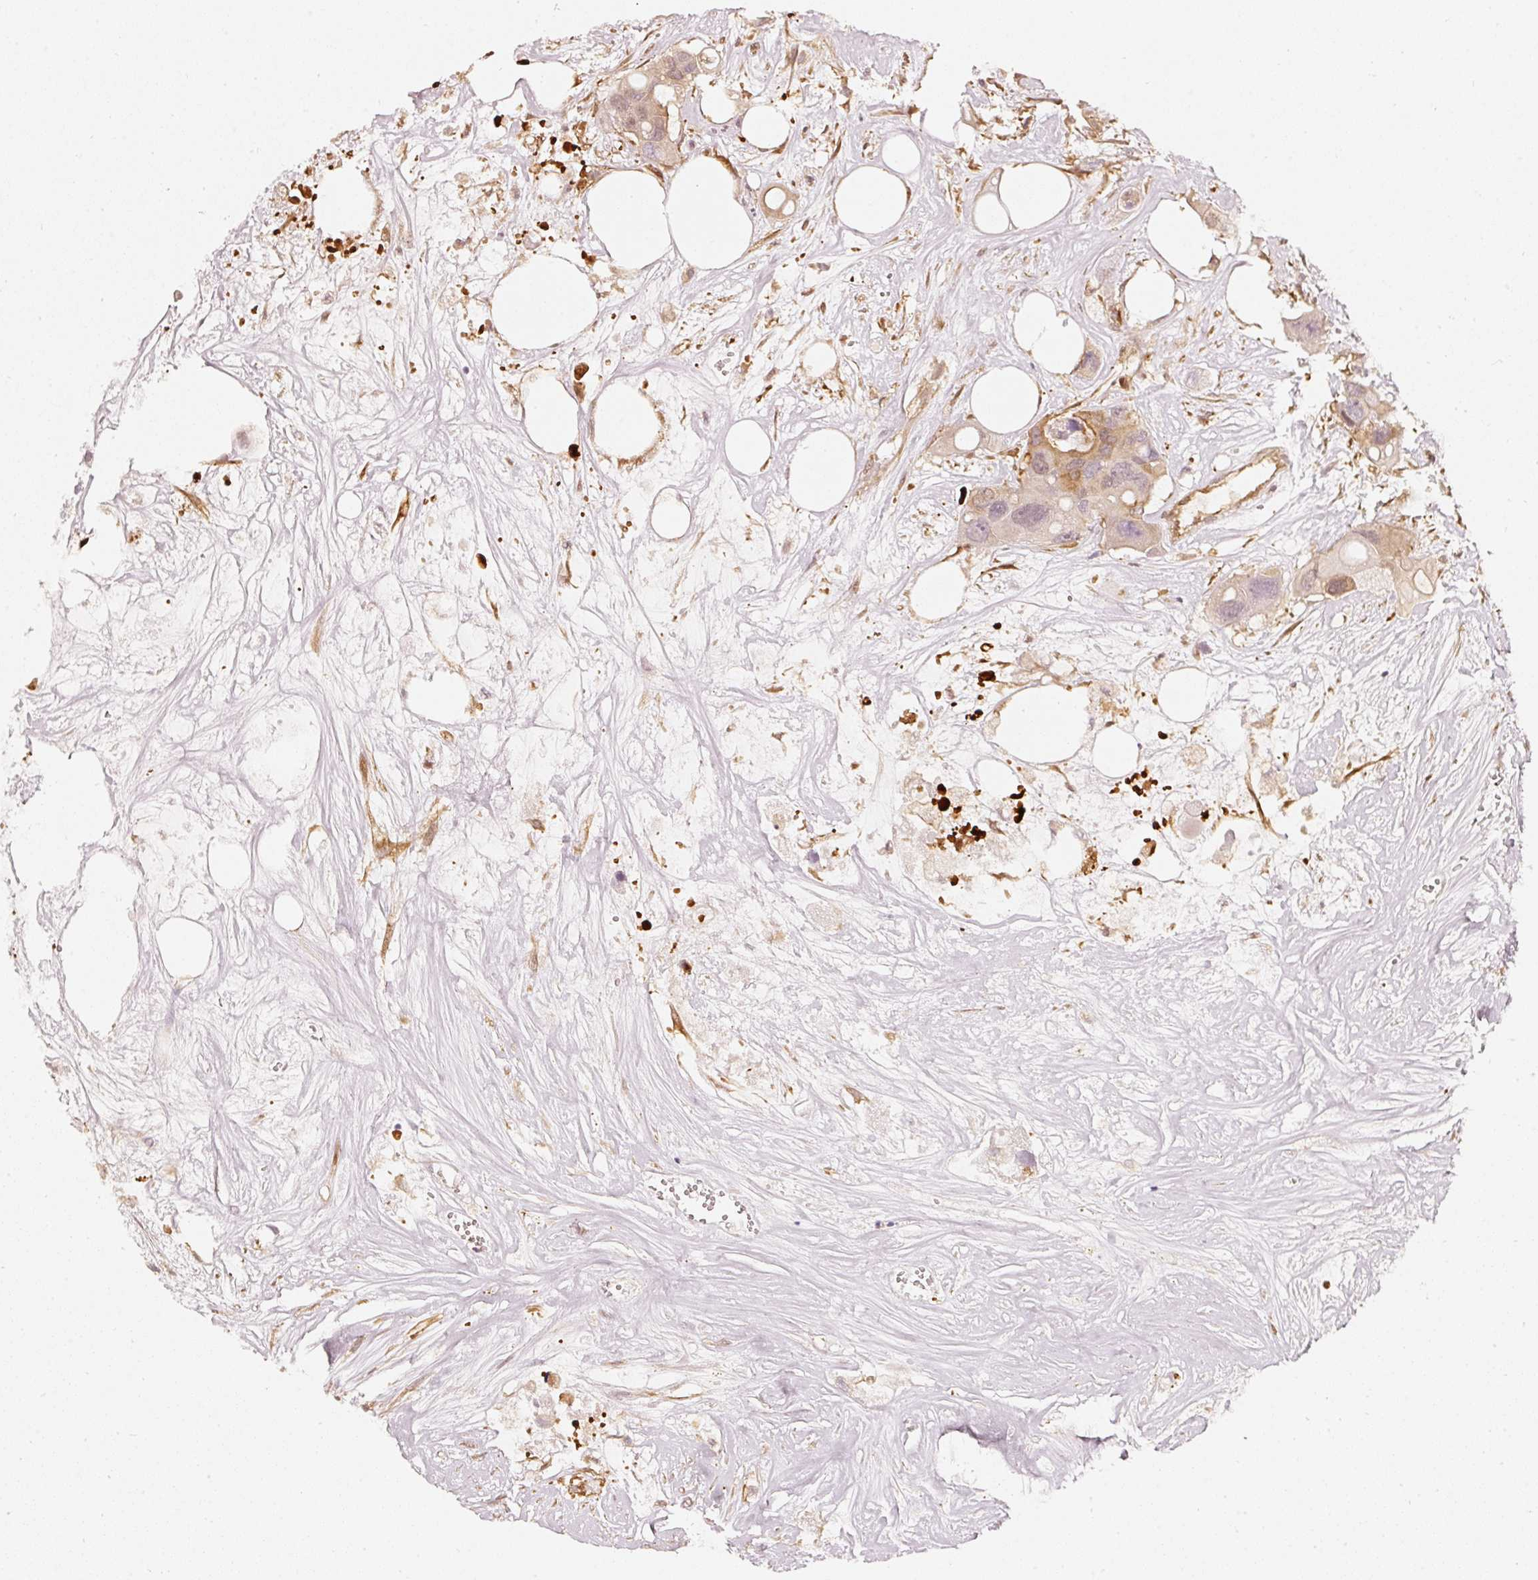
{"staining": {"intensity": "moderate", "quantity": ">75%", "location": "cytoplasmic/membranous,nuclear"}, "tissue": "colorectal cancer", "cell_type": "Tumor cells", "image_type": "cancer", "snomed": [{"axis": "morphology", "description": "Adenocarcinoma, NOS"}, {"axis": "topography", "description": "Colon"}], "caption": "Human colorectal adenocarcinoma stained with a protein marker exhibits moderate staining in tumor cells.", "gene": "ASMTL", "patient": {"sex": "male", "age": 77}}